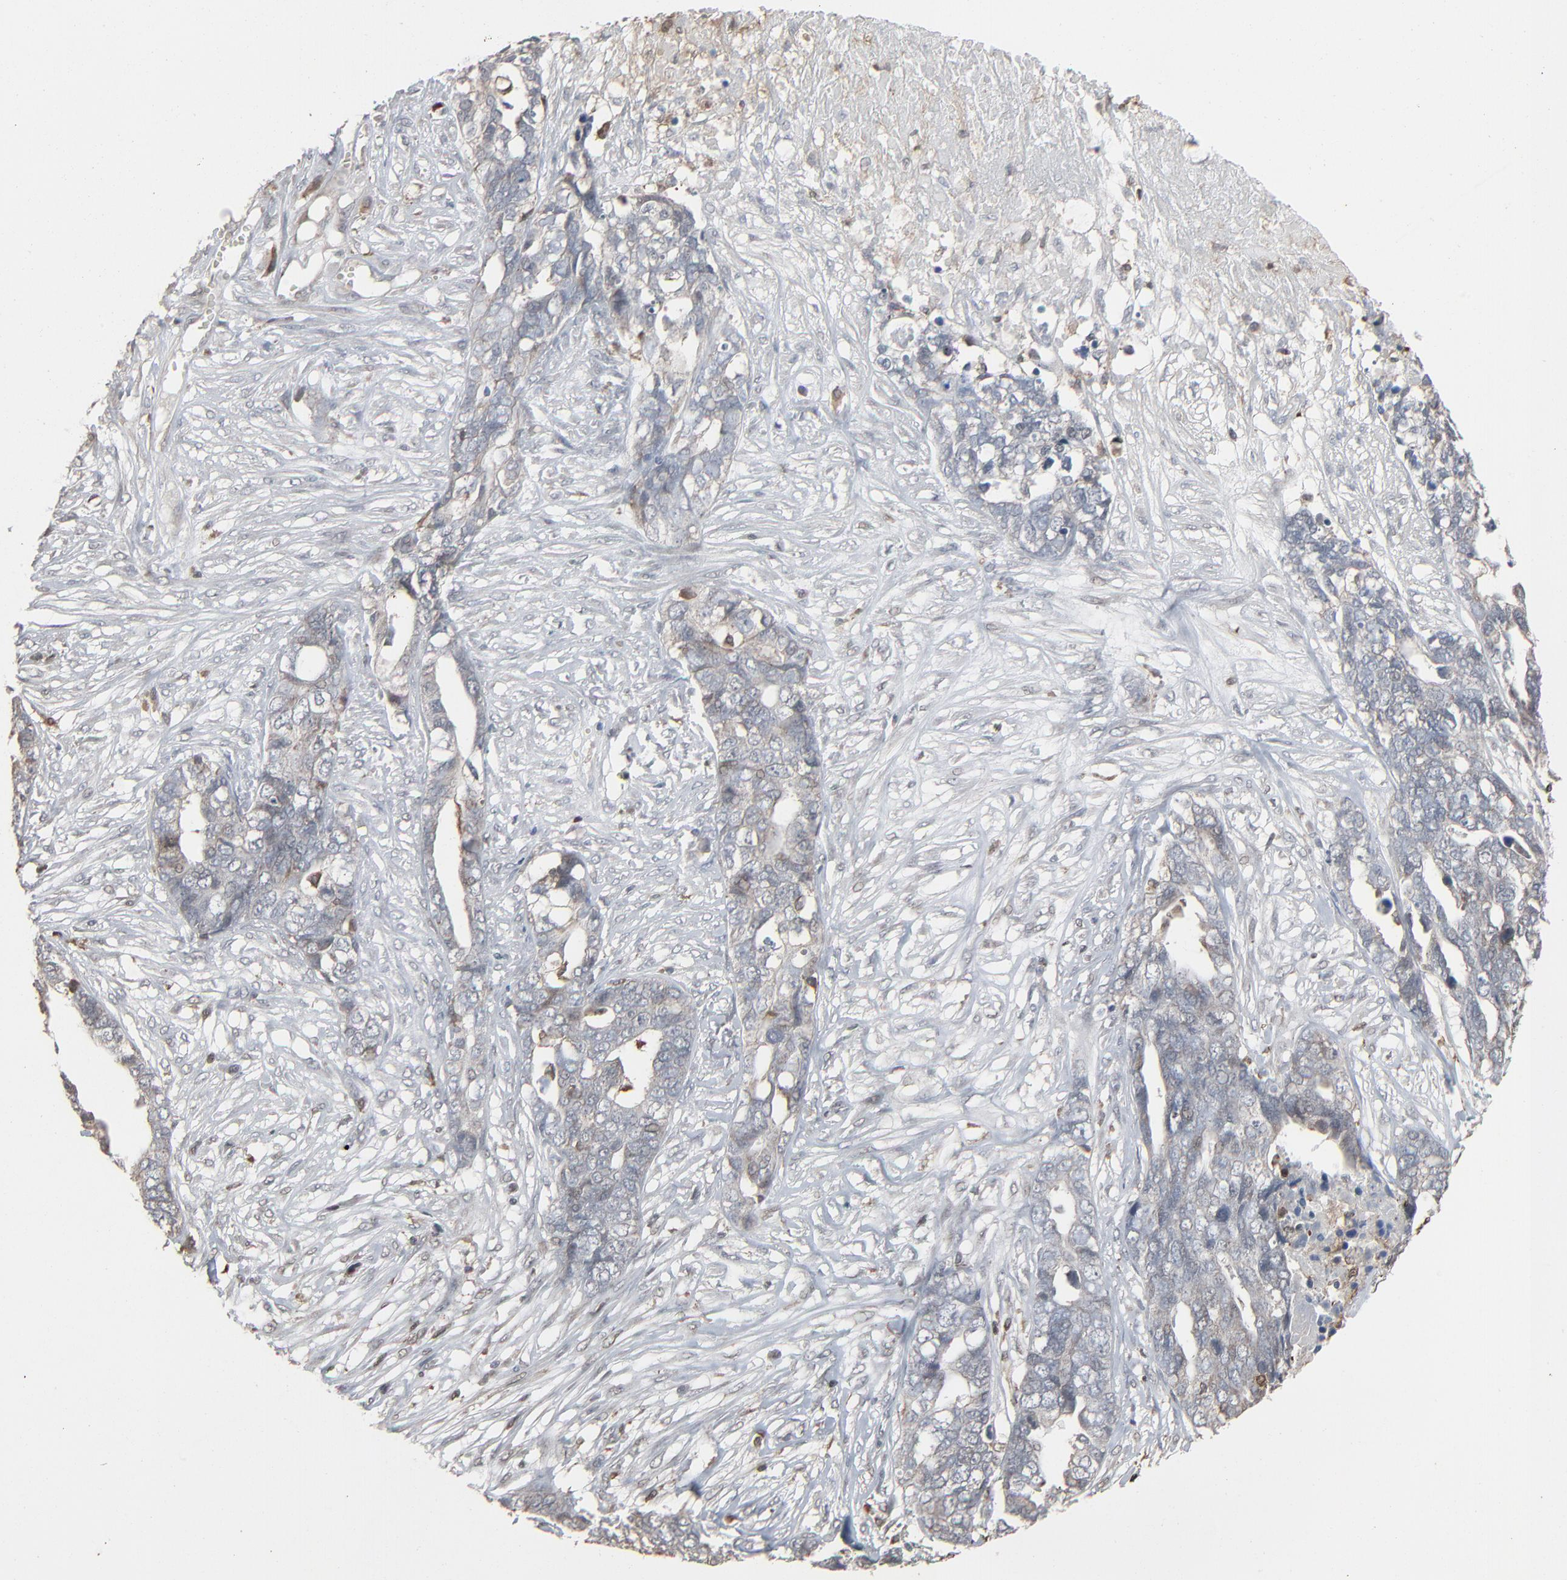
{"staining": {"intensity": "weak", "quantity": "<25%", "location": "cytoplasmic/membranous"}, "tissue": "ovarian cancer", "cell_type": "Tumor cells", "image_type": "cancer", "snomed": [{"axis": "morphology", "description": "Normal tissue, NOS"}, {"axis": "morphology", "description": "Cystadenocarcinoma, serous, NOS"}, {"axis": "topography", "description": "Fallopian tube"}, {"axis": "topography", "description": "Ovary"}], "caption": "Immunohistochemistry (IHC) of human serous cystadenocarcinoma (ovarian) reveals no expression in tumor cells.", "gene": "DOCK8", "patient": {"sex": "female", "age": 56}}